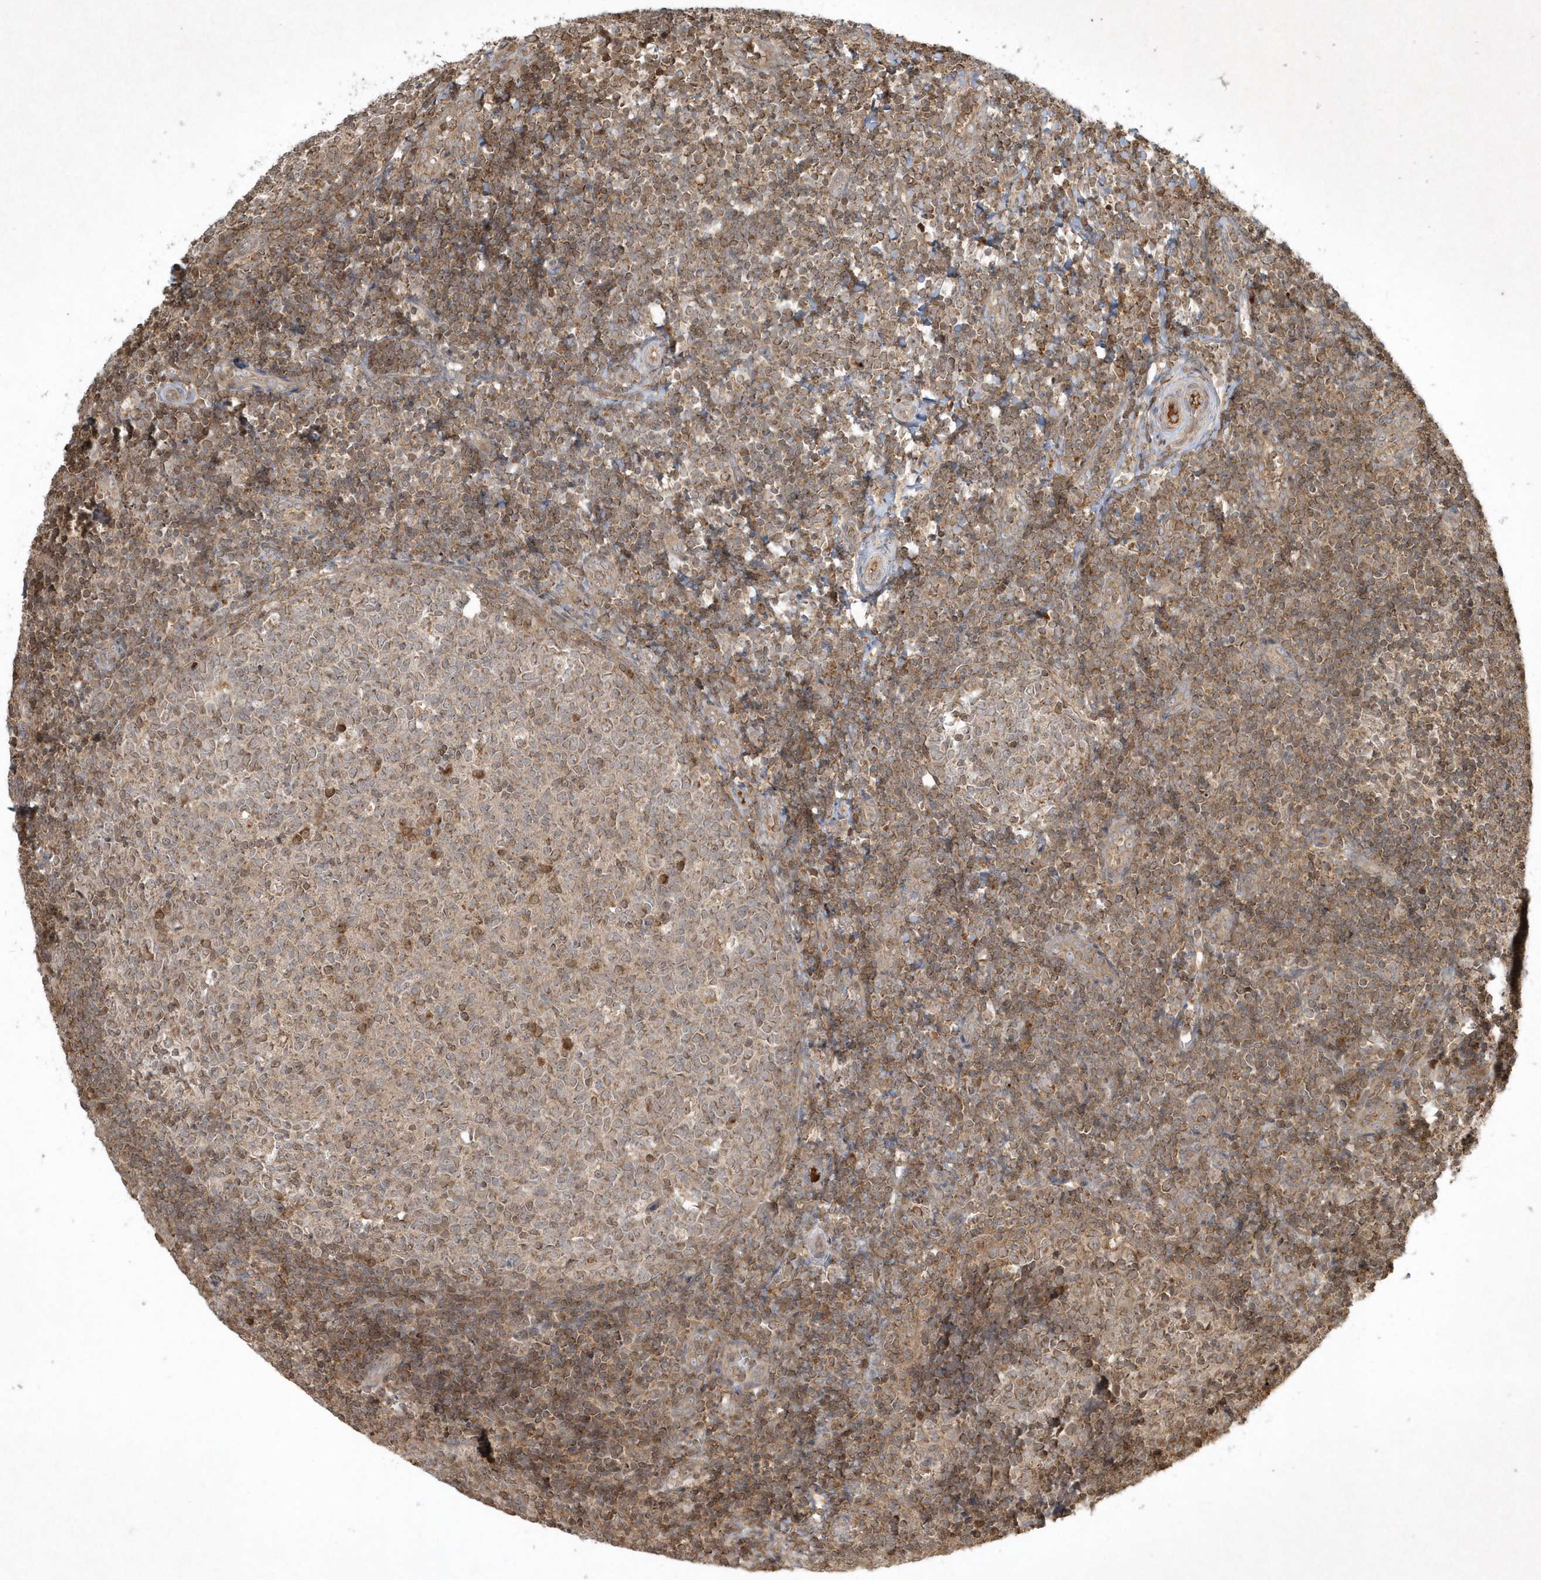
{"staining": {"intensity": "moderate", "quantity": "<25%", "location": "cytoplasmic/membranous"}, "tissue": "tonsil", "cell_type": "Germinal center cells", "image_type": "normal", "snomed": [{"axis": "morphology", "description": "Normal tissue, NOS"}, {"axis": "topography", "description": "Tonsil"}], "caption": "Tonsil stained with a brown dye shows moderate cytoplasmic/membranous positive staining in about <25% of germinal center cells.", "gene": "PLTP", "patient": {"sex": "female", "age": 19}}